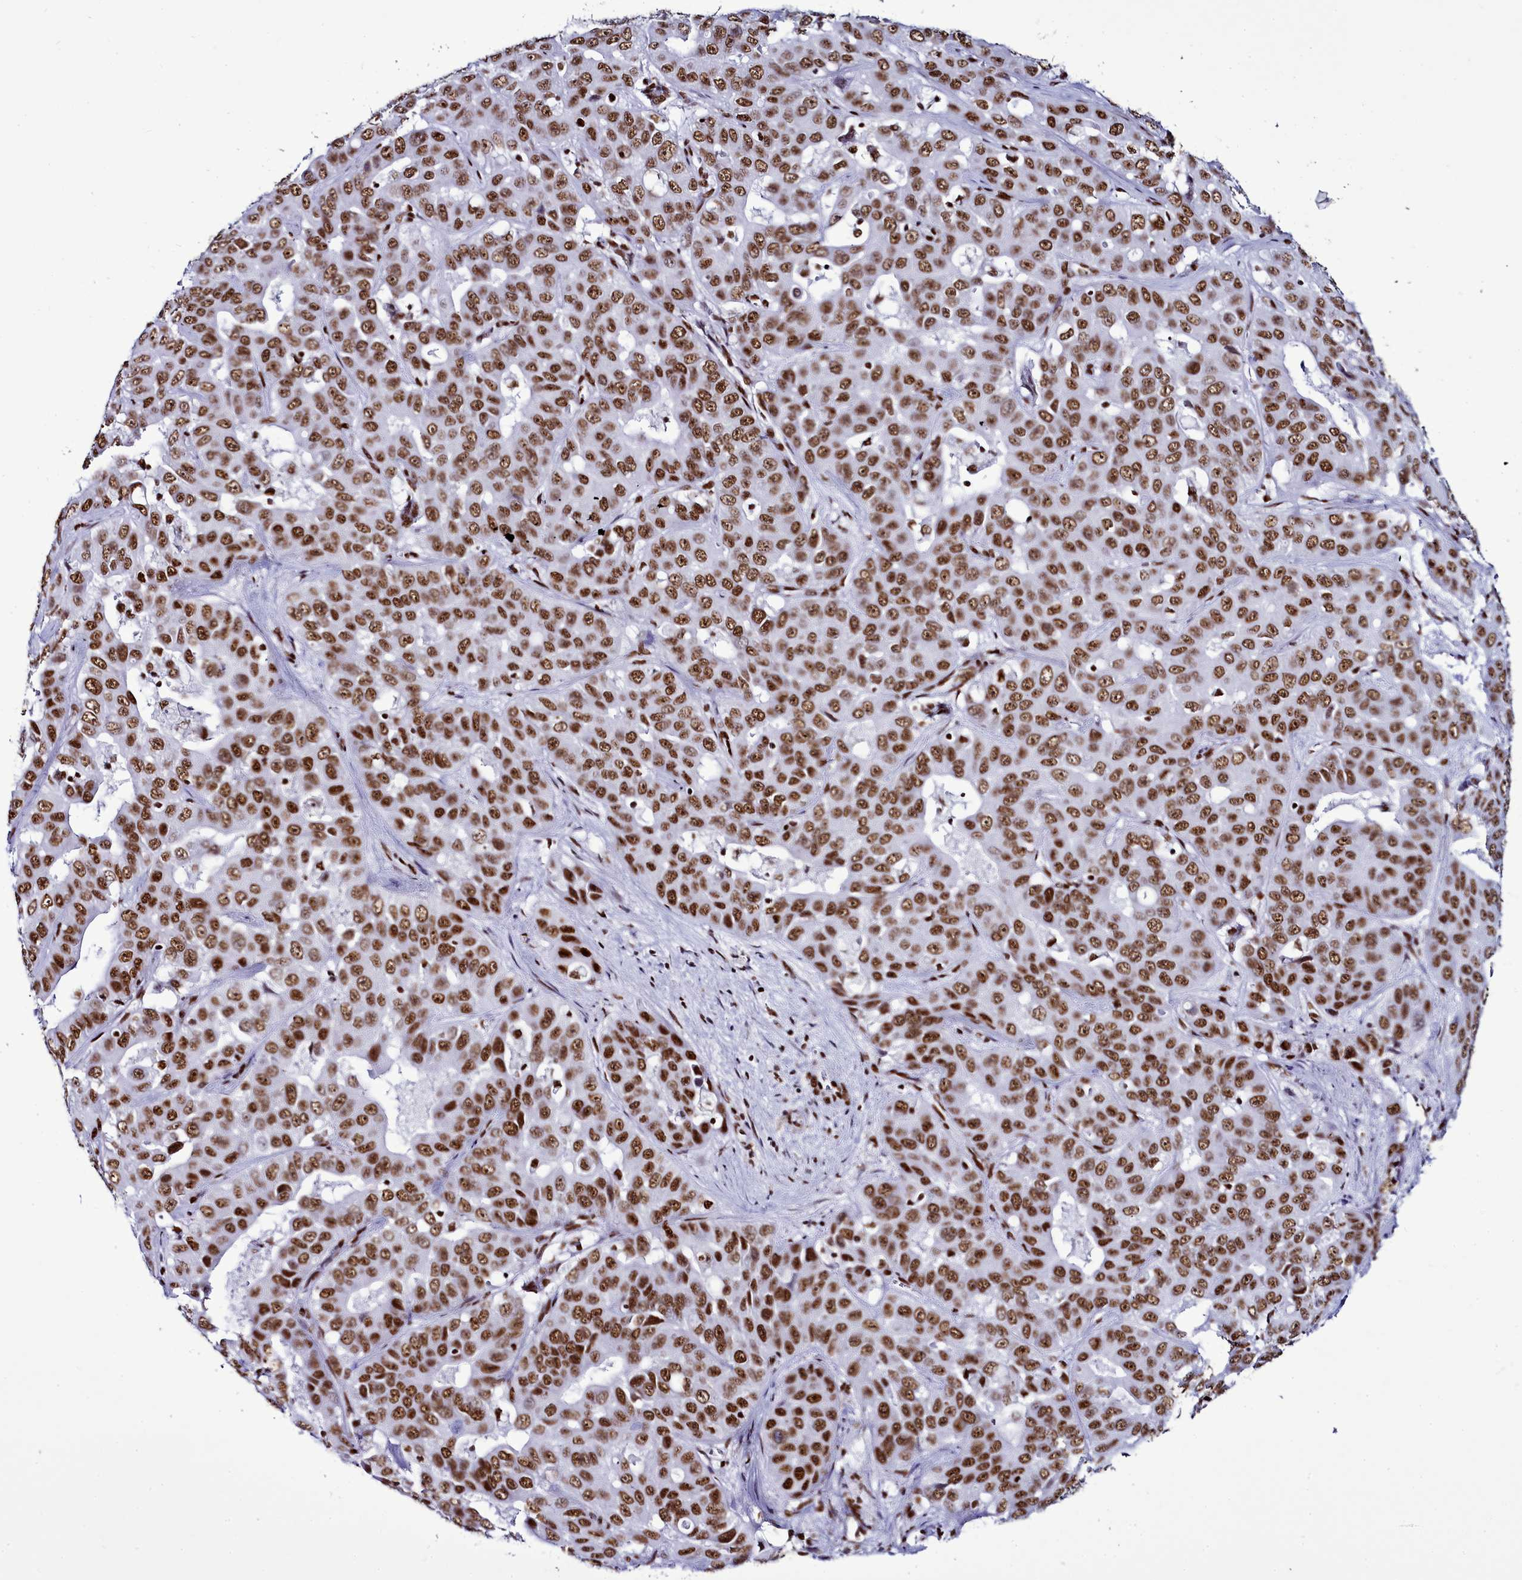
{"staining": {"intensity": "moderate", "quantity": ">75%", "location": "nuclear"}, "tissue": "liver cancer", "cell_type": "Tumor cells", "image_type": "cancer", "snomed": [{"axis": "morphology", "description": "Cholangiocarcinoma"}, {"axis": "topography", "description": "Liver"}], "caption": "A micrograph of liver cancer stained for a protein reveals moderate nuclear brown staining in tumor cells. Using DAB (3,3'-diaminobenzidine) (brown) and hematoxylin (blue) stains, captured at high magnification using brightfield microscopy.", "gene": "RALY", "patient": {"sex": "female", "age": 52}}